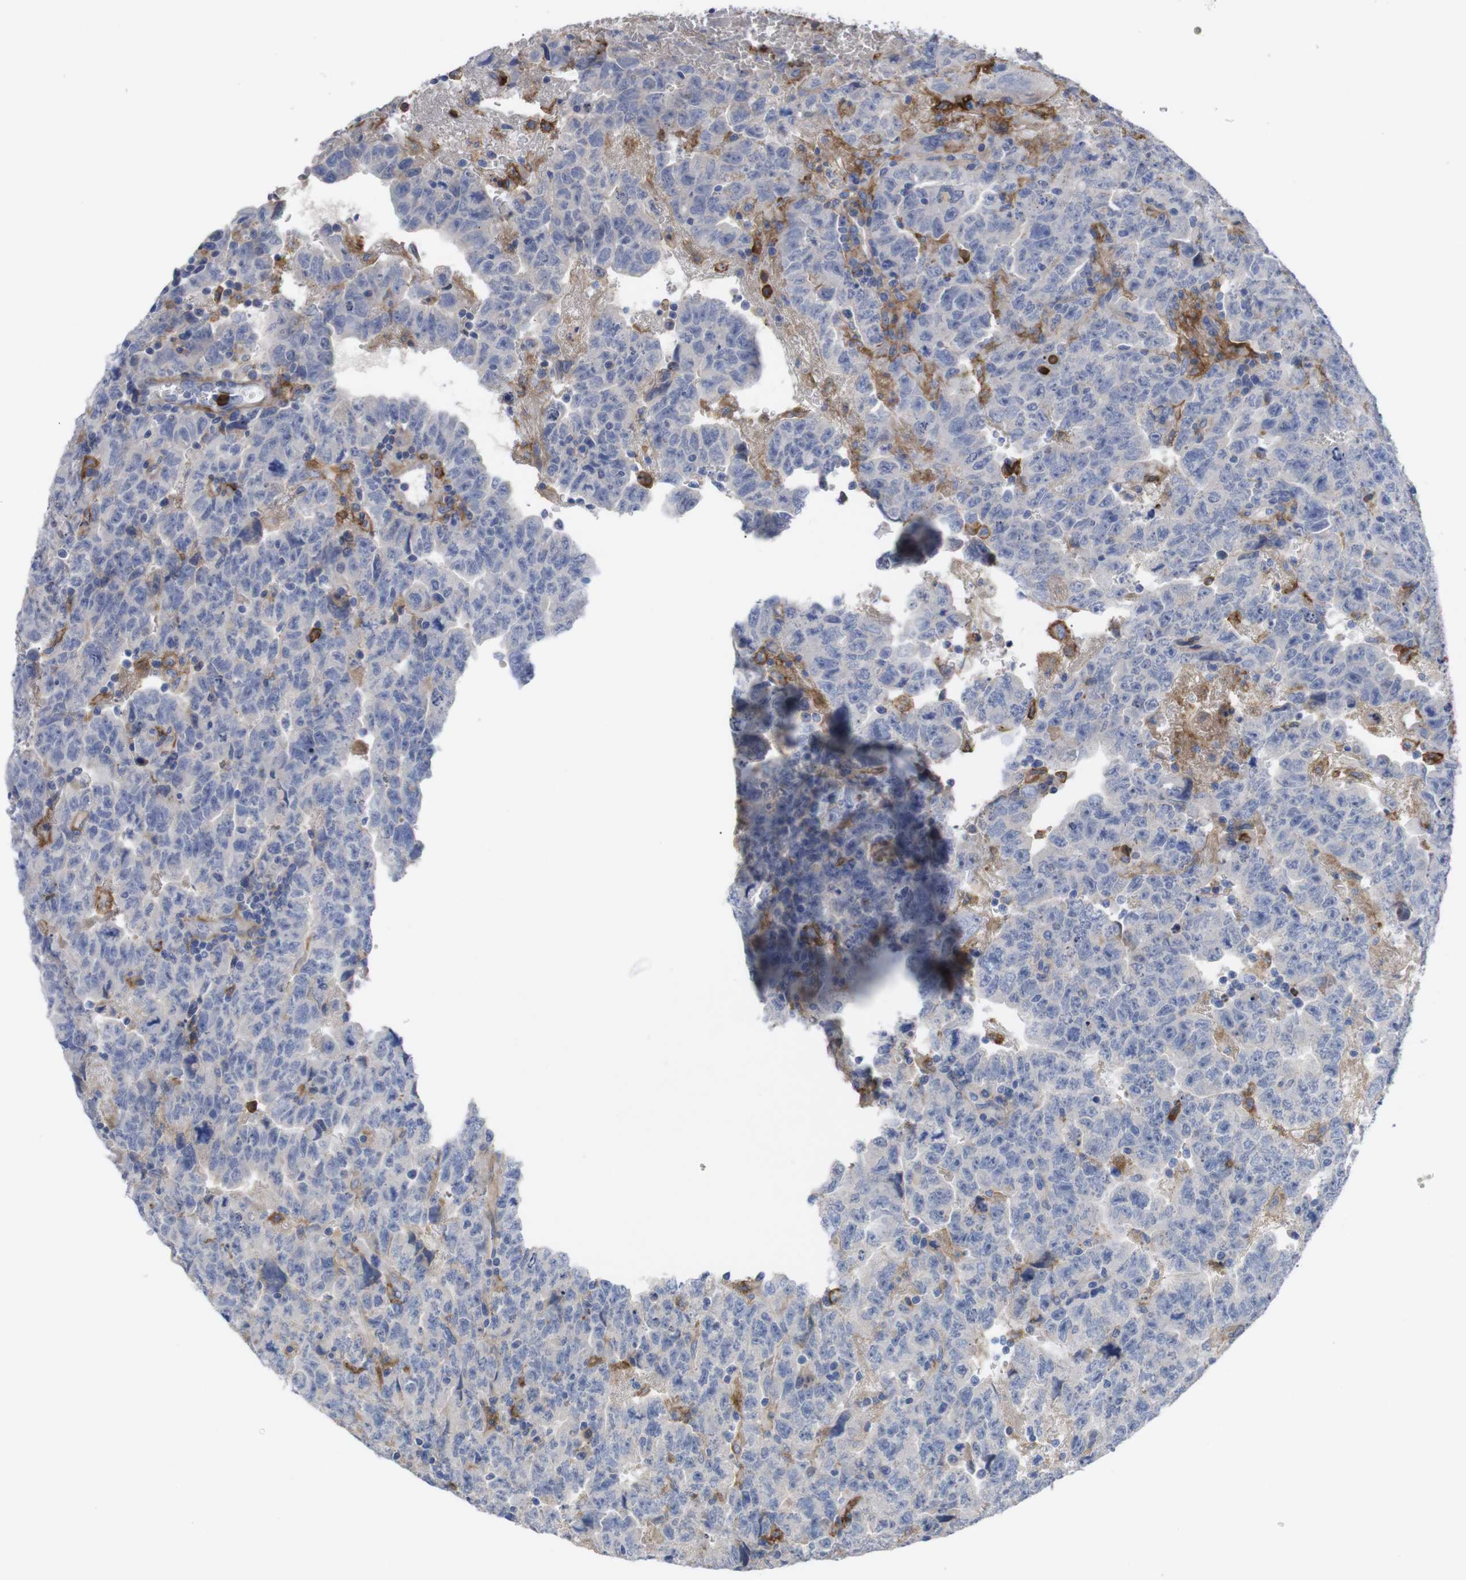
{"staining": {"intensity": "negative", "quantity": "none", "location": "none"}, "tissue": "testis cancer", "cell_type": "Tumor cells", "image_type": "cancer", "snomed": [{"axis": "morphology", "description": "Carcinoma, Embryonal, NOS"}, {"axis": "topography", "description": "Testis"}], "caption": "Immunohistochemical staining of testis cancer demonstrates no significant staining in tumor cells.", "gene": "C5AR1", "patient": {"sex": "male", "age": 28}}